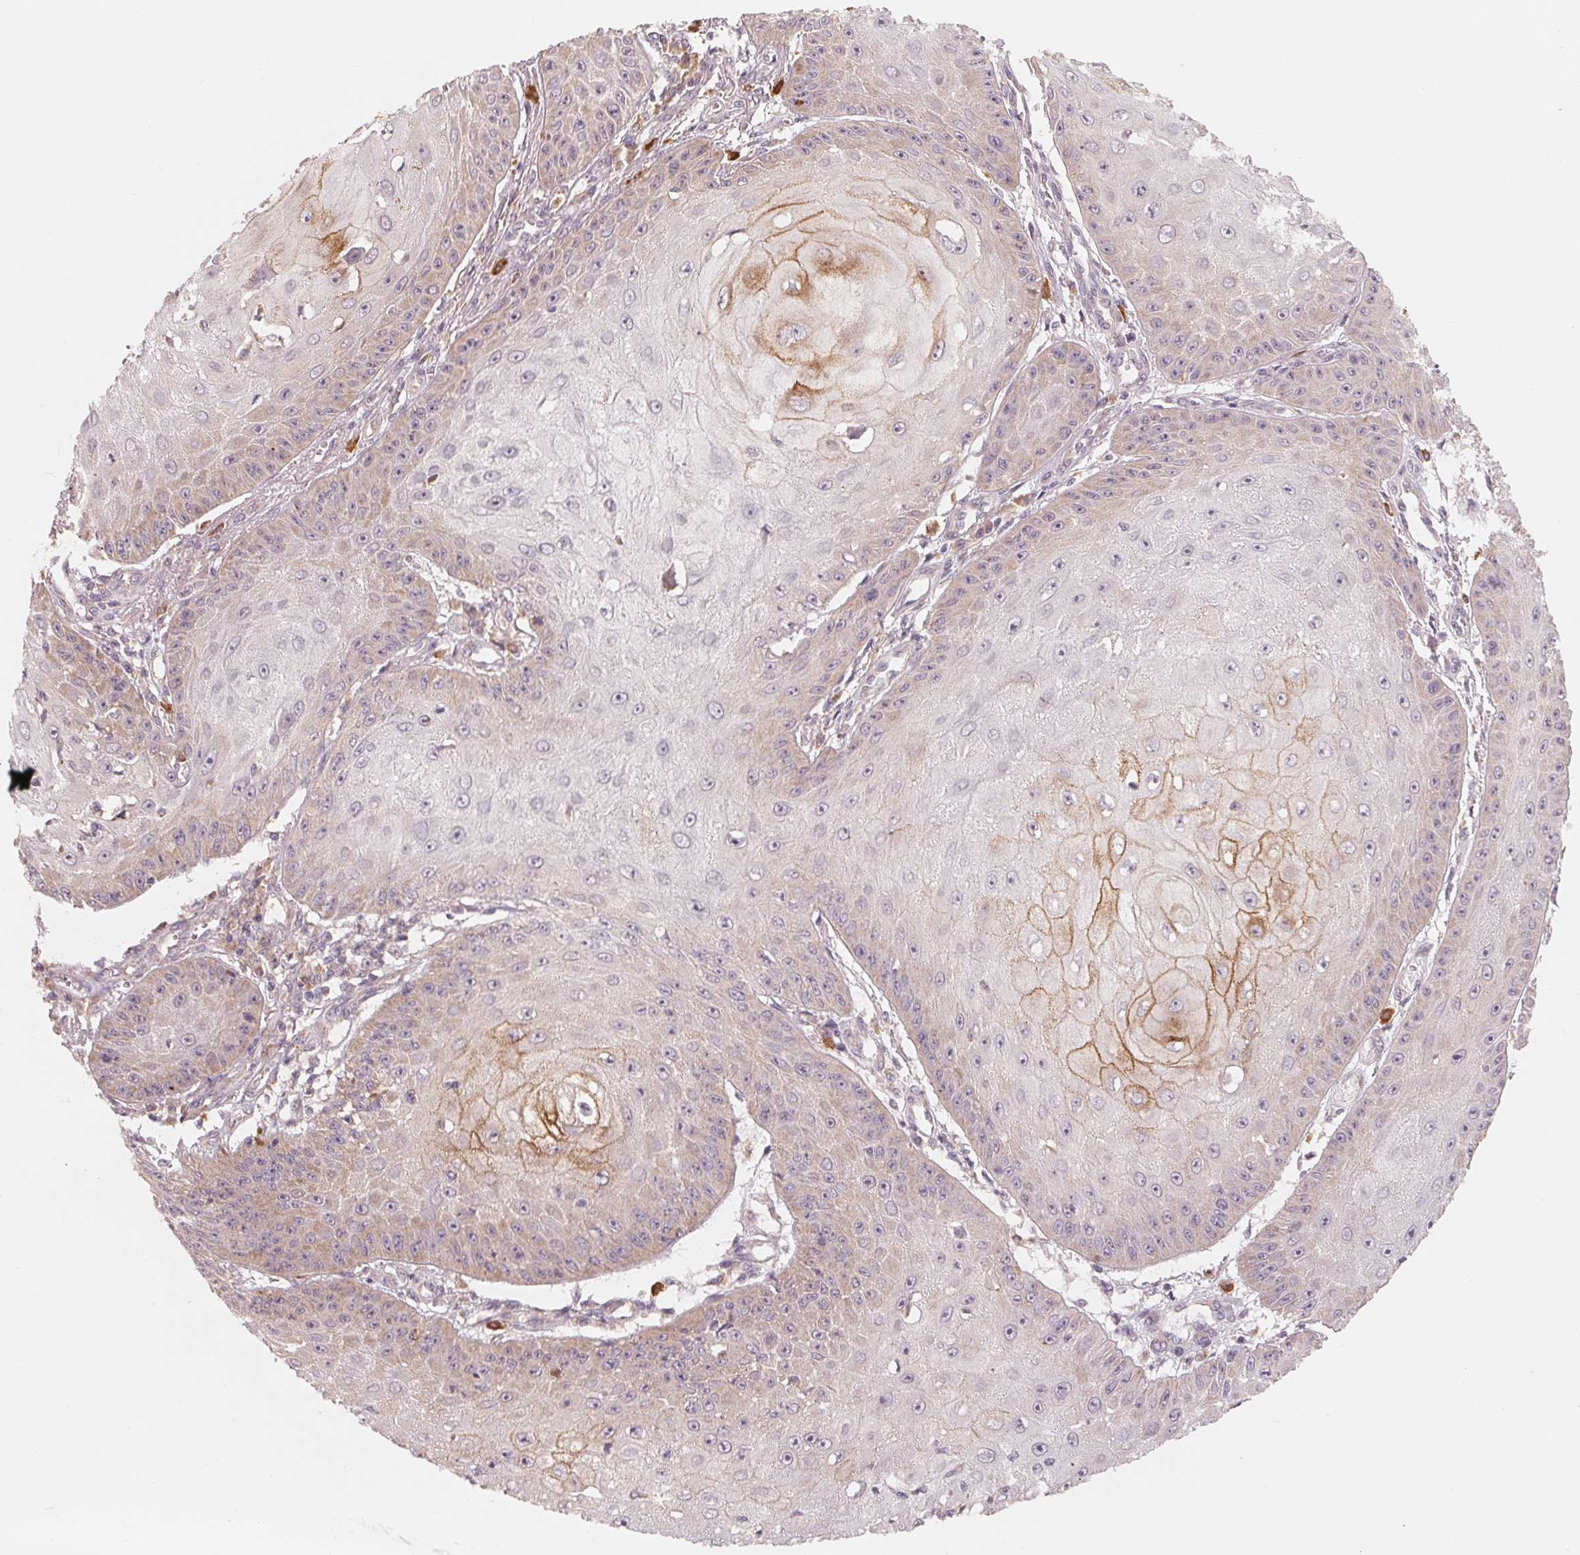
{"staining": {"intensity": "moderate", "quantity": "<25%", "location": "cytoplasmic/membranous"}, "tissue": "skin cancer", "cell_type": "Tumor cells", "image_type": "cancer", "snomed": [{"axis": "morphology", "description": "Squamous cell carcinoma, NOS"}, {"axis": "topography", "description": "Skin"}], "caption": "Immunohistochemistry (IHC) of human squamous cell carcinoma (skin) demonstrates low levels of moderate cytoplasmic/membranous positivity in about <25% of tumor cells. The staining is performed using DAB (3,3'-diaminobenzidine) brown chromogen to label protein expression. The nuclei are counter-stained blue using hematoxylin.", "gene": "GIGYF2", "patient": {"sex": "male", "age": 70}}